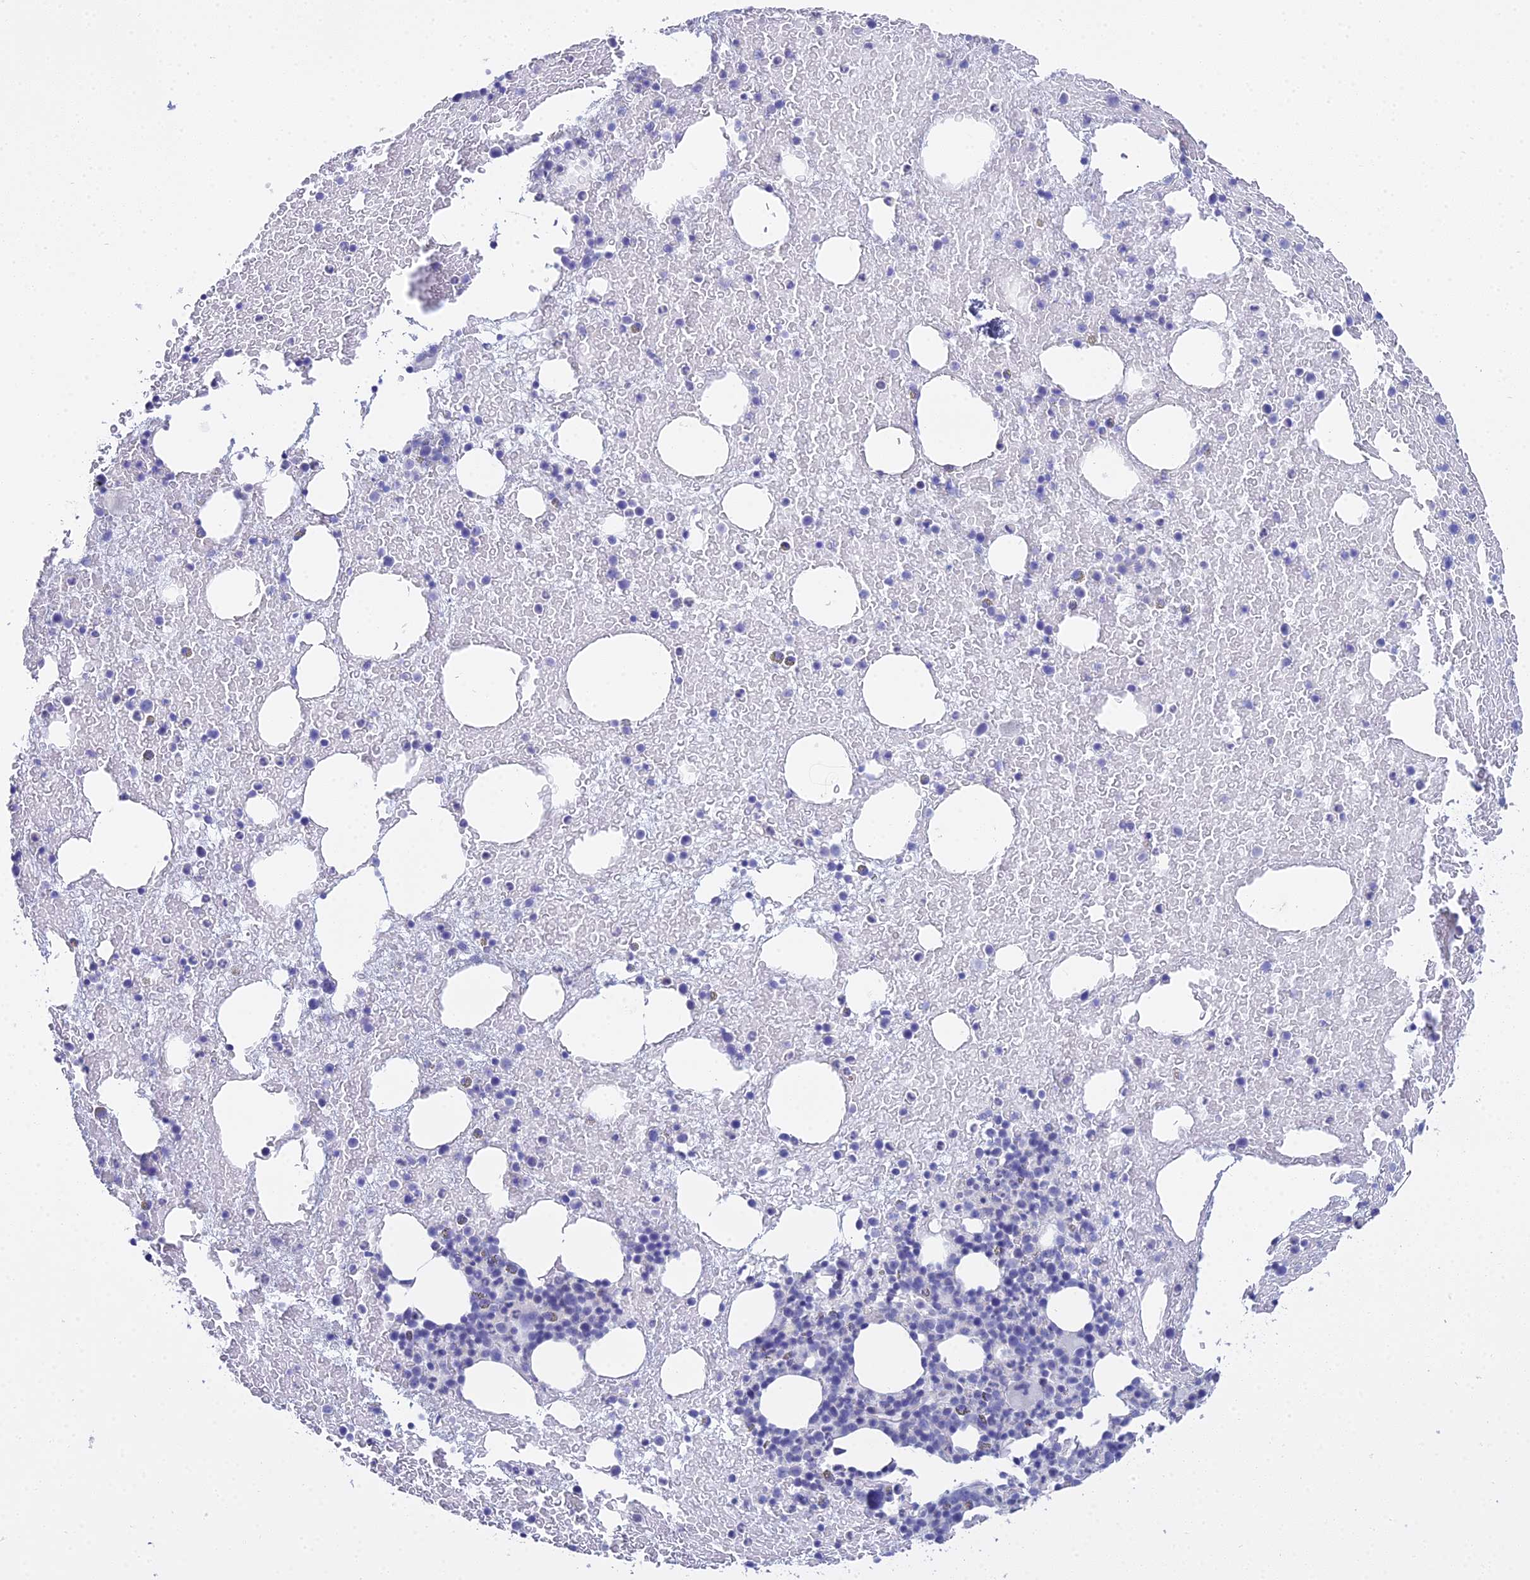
{"staining": {"intensity": "negative", "quantity": "none", "location": "none"}, "tissue": "bone marrow", "cell_type": "Hematopoietic cells", "image_type": "normal", "snomed": [{"axis": "morphology", "description": "Normal tissue, NOS"}, {"axis": "topography", "description": "Bone marrow"}], "caption": "DAB immunohistochemical staining of normal human bone marrow displays no significant expression in hematopoietic cells. The staining was performed using DAB (3,3'-diaminobenzidine) to visualize the protein expression in brown, while the nuclei were stained in blue with hematoxylin (Magnification: 20x).", "gene": "S100A7", "patient": {"sex": "male", "age": 57}}